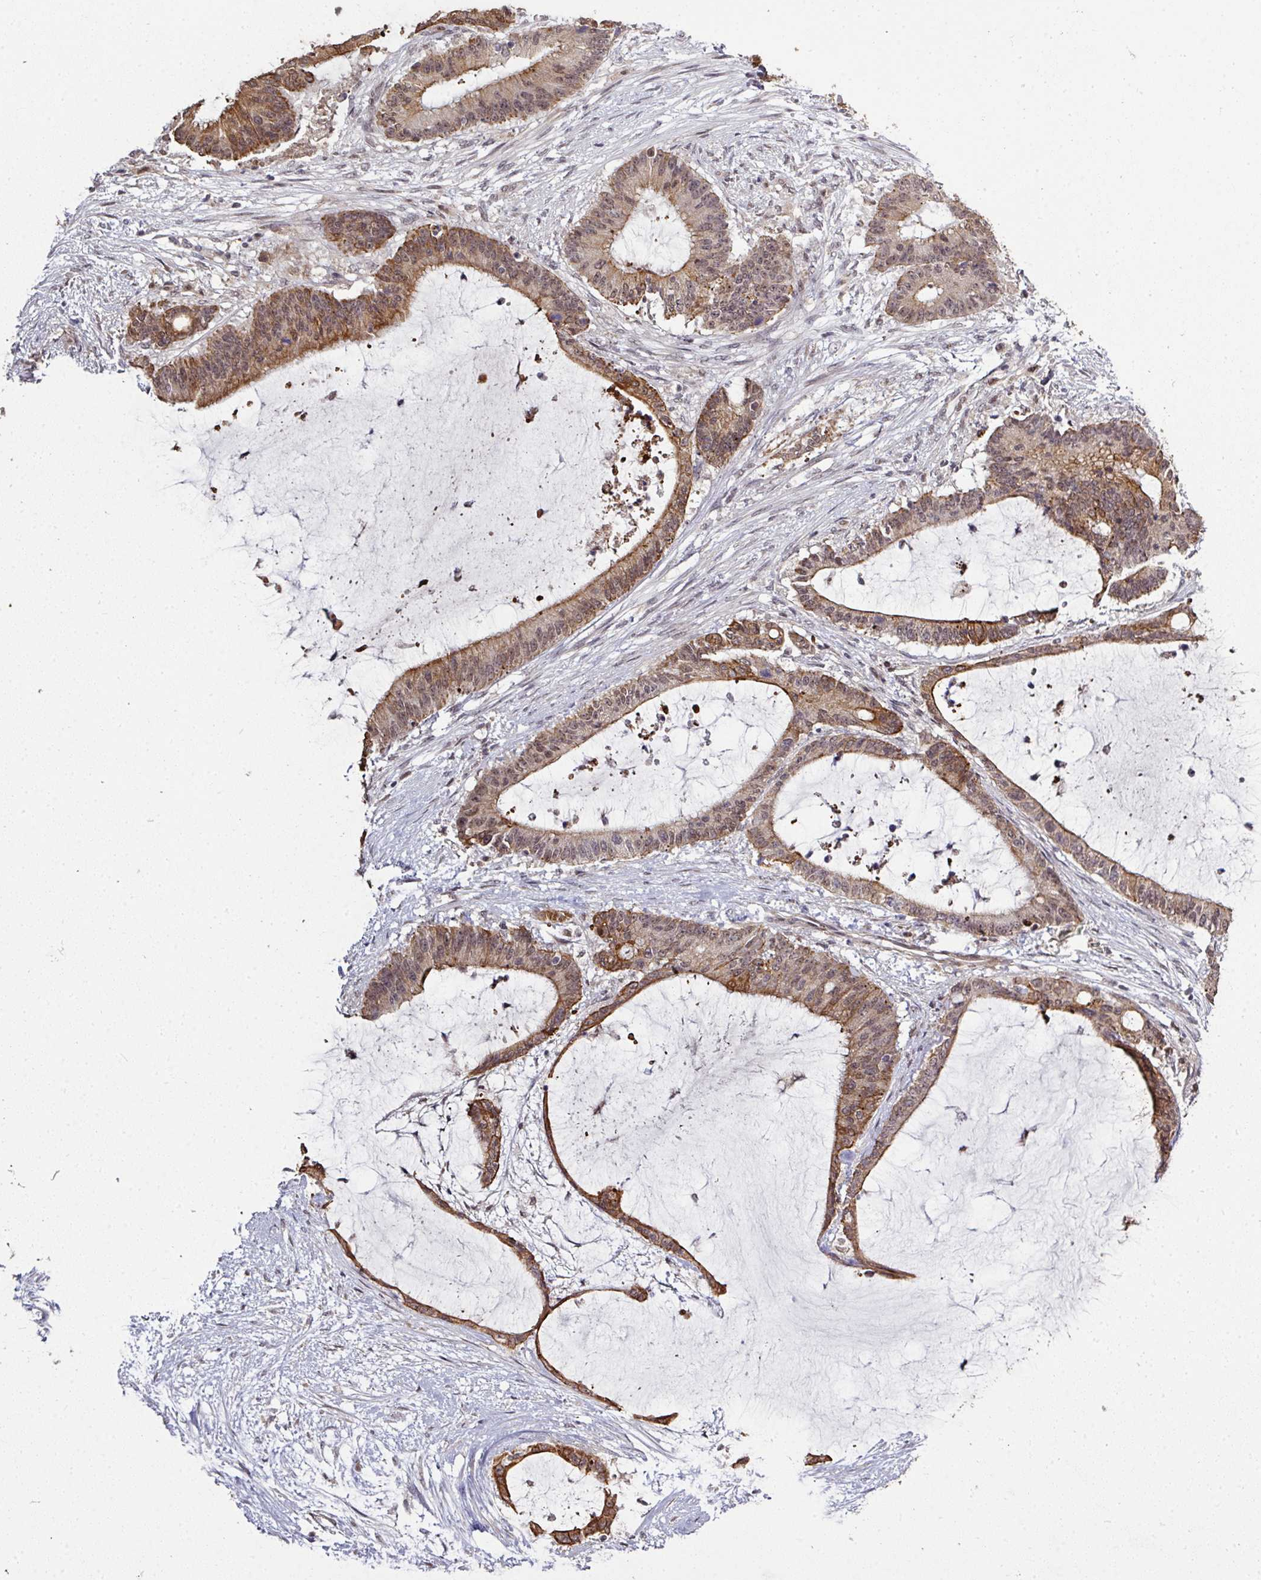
{"staining": {"intensity": "moderate", "quantity": "25%-75%", "location": "cytoplasmic/membranous,nuclear"}, "tissue": "liver cancer", "cell_type": "Tumor cells", "image_type": "cancer", "snomed": [{"axis": "morphology", "description": "Normal tissue, NOS"}, {"axis": "morphology", "description": "Cholangiocarcinoma"}, {"axis": "topography", "description": "Liver"}, {"axis": "topography", "description": "Peripheral nerve tissue"}], "caption": "This is an image of immunohistochemistry (IHC) staining of liver cholangiocarcinoma, which shows moderate staining in the cytoplasmic/membranous and nuclear of tumor cells.", "gene": "GTF2H3", "patient": {"sex": "female", "age": 73}}